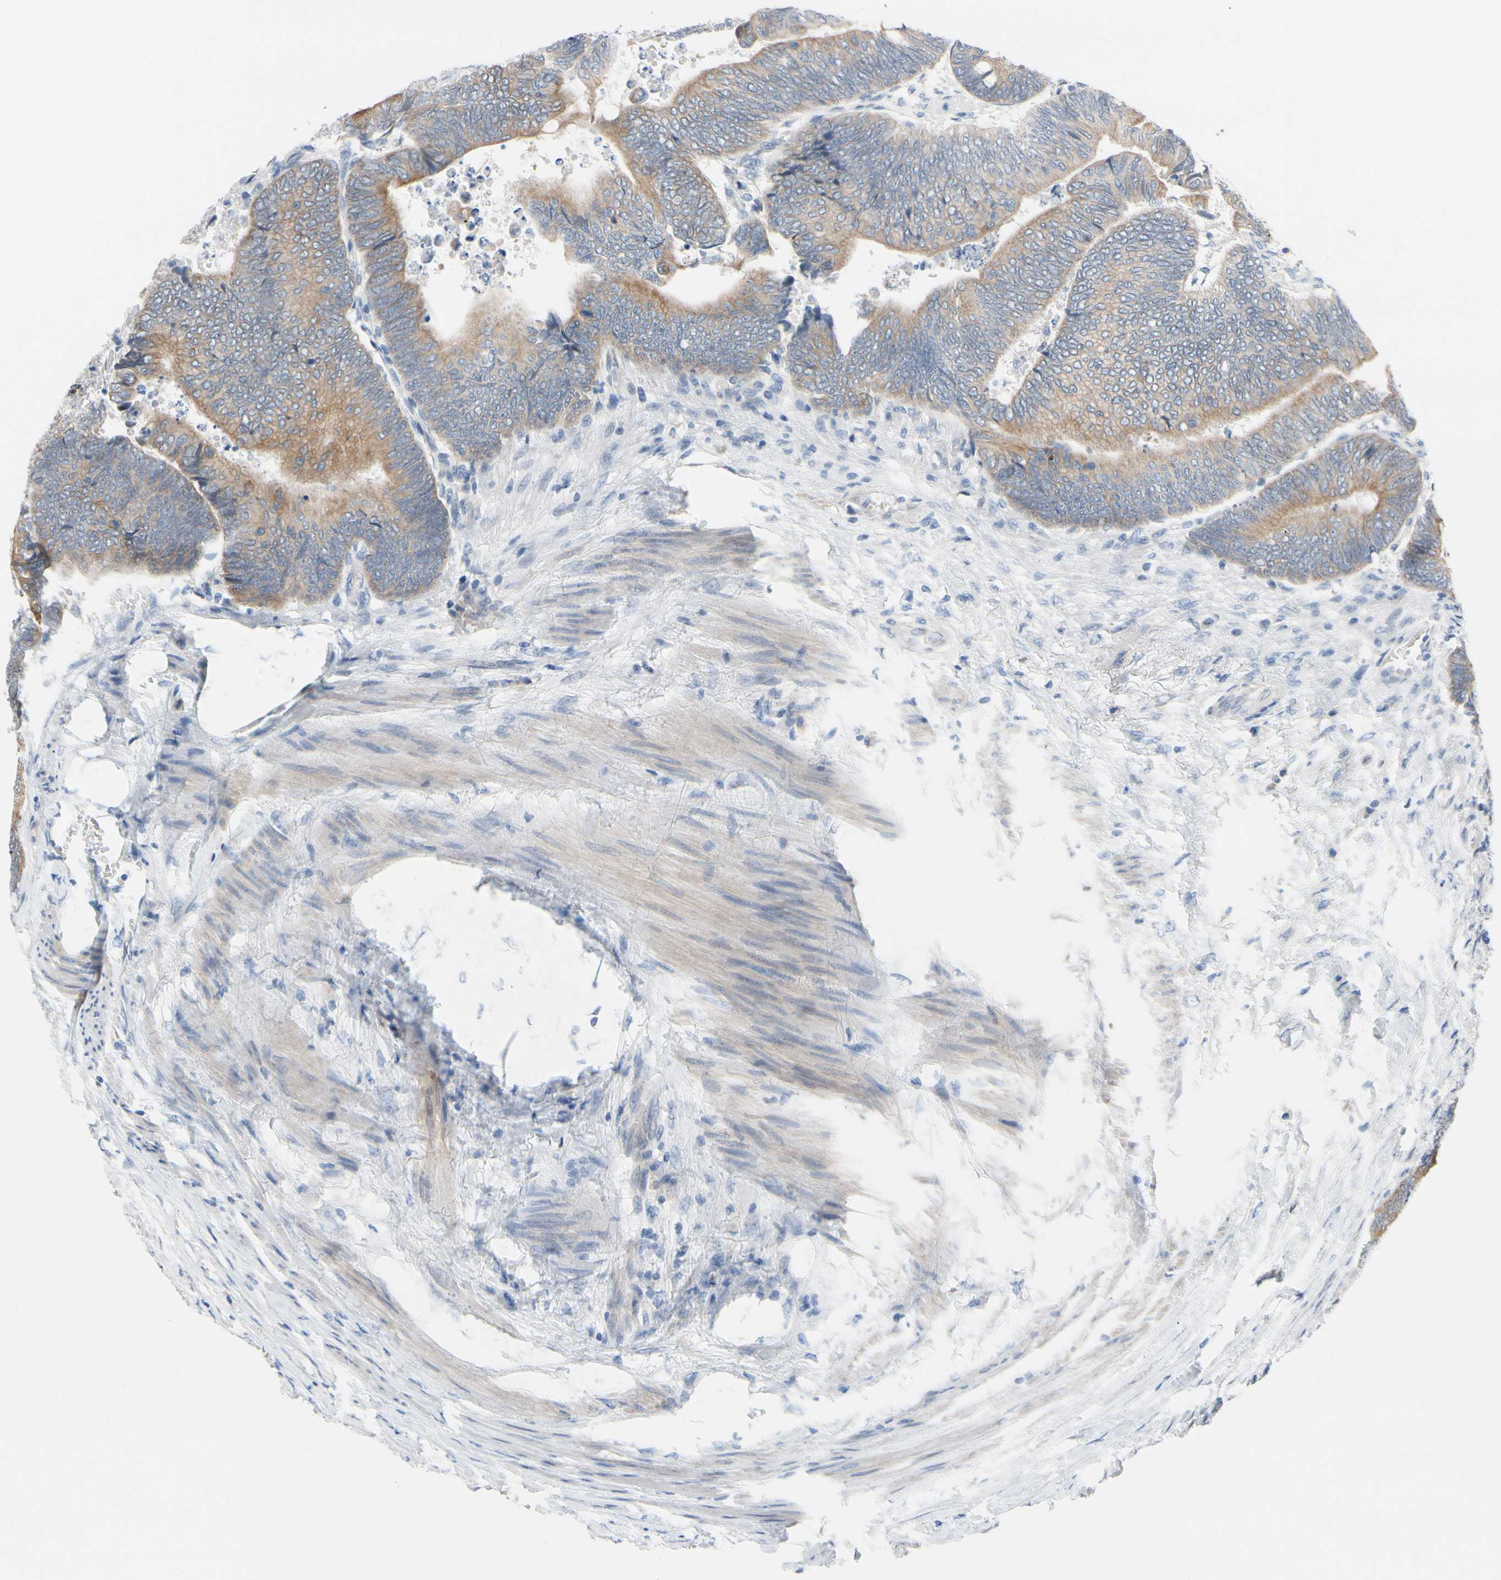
{"staining": {"intensity": "strong", "quantity": ">75%", "location": "cytoplasmic/membranous,nuclear"}, "tissue": "colorectal cancer", "cell_type": "Tumor cells", "image_type": "cancer", "snomed": [{"axis": "morphology", "description": "Normal tissue, NOS"}, {"axis": "morphology", "description": "Adenocarcinoma, NOS"}, {"axis": "topography", "description": "Rectum"}, {"axis": "topography", "description": "Peripheral nerve tissue"}], "caption": "Colorectal cancer tissue shows strong cytoplasmic/membranous and nuclear staining in approximately >75% of tumor cells (DAB = brown stain, brightfield microscopy at high magnification).", "gene": "ZNF132", "patient": {"sex": "male", "age": 92}}